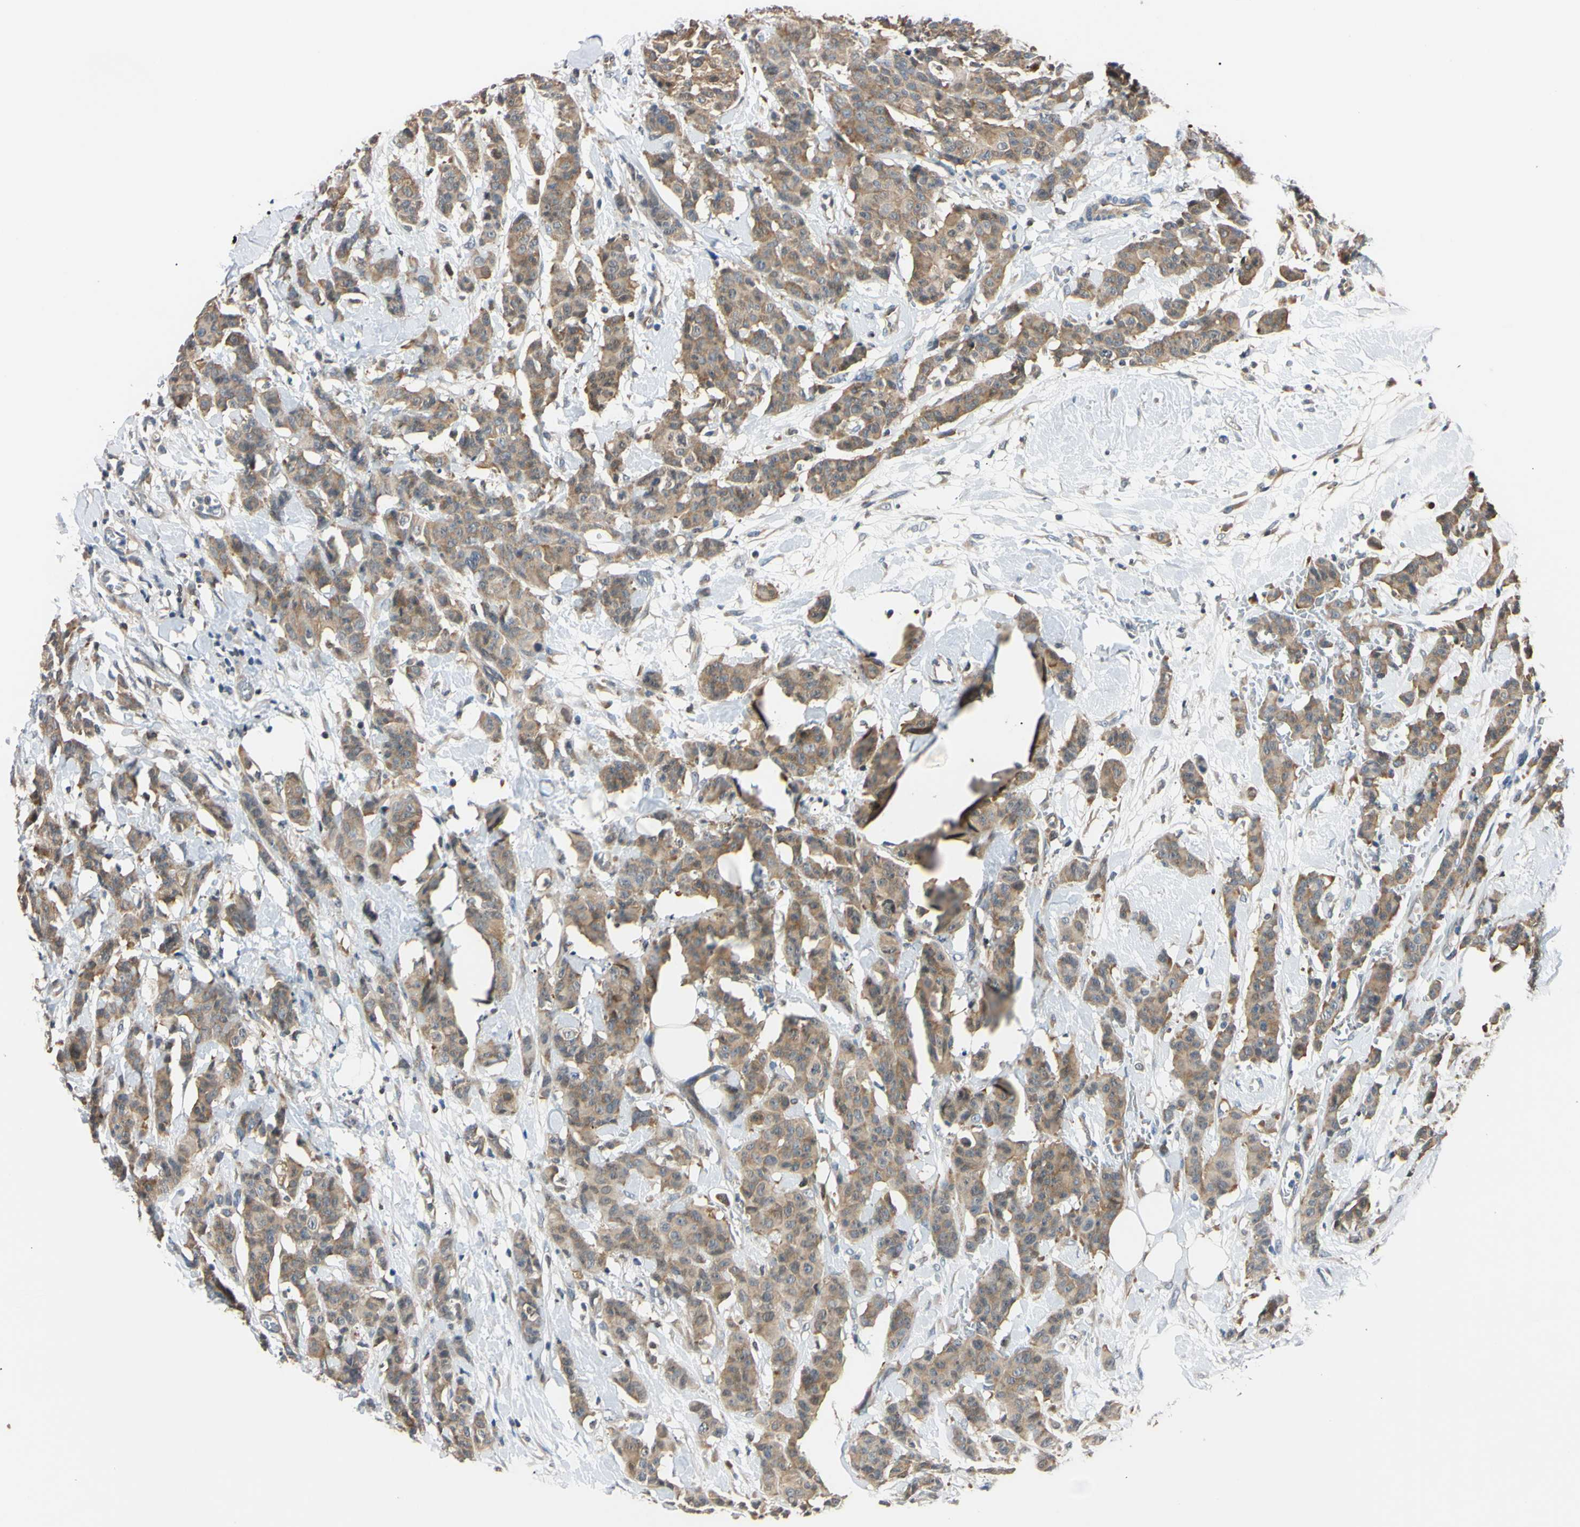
{"staining": {"intensity": "weak", "quantity": ">75%", "location": "cytoplasmic/membranous"}, "tissue": "breast cancer", "cell_type": "Tumor cells", "image_type": "cancer", "snomed": [{"axis": "morphology", "description": "Normal tissue, NOS"}, {"axis": "morphology", "description": "Duct carcinoma"}, {"axis": "topography", "description": "Breast"}], "caption": "Immunohistochemical staining of breast cancer displays weak cytoplasmic/membranous protein staining in approximately >75% of tumor cells. The staining is performed using DAB (3,3'-diaminobenzidine) brown chromogen to label protein expression. The nuclei are counter-stained blue using hematoxylin.", "gene": "RARS1", "patient": {"sex": "female", "age": 40}}